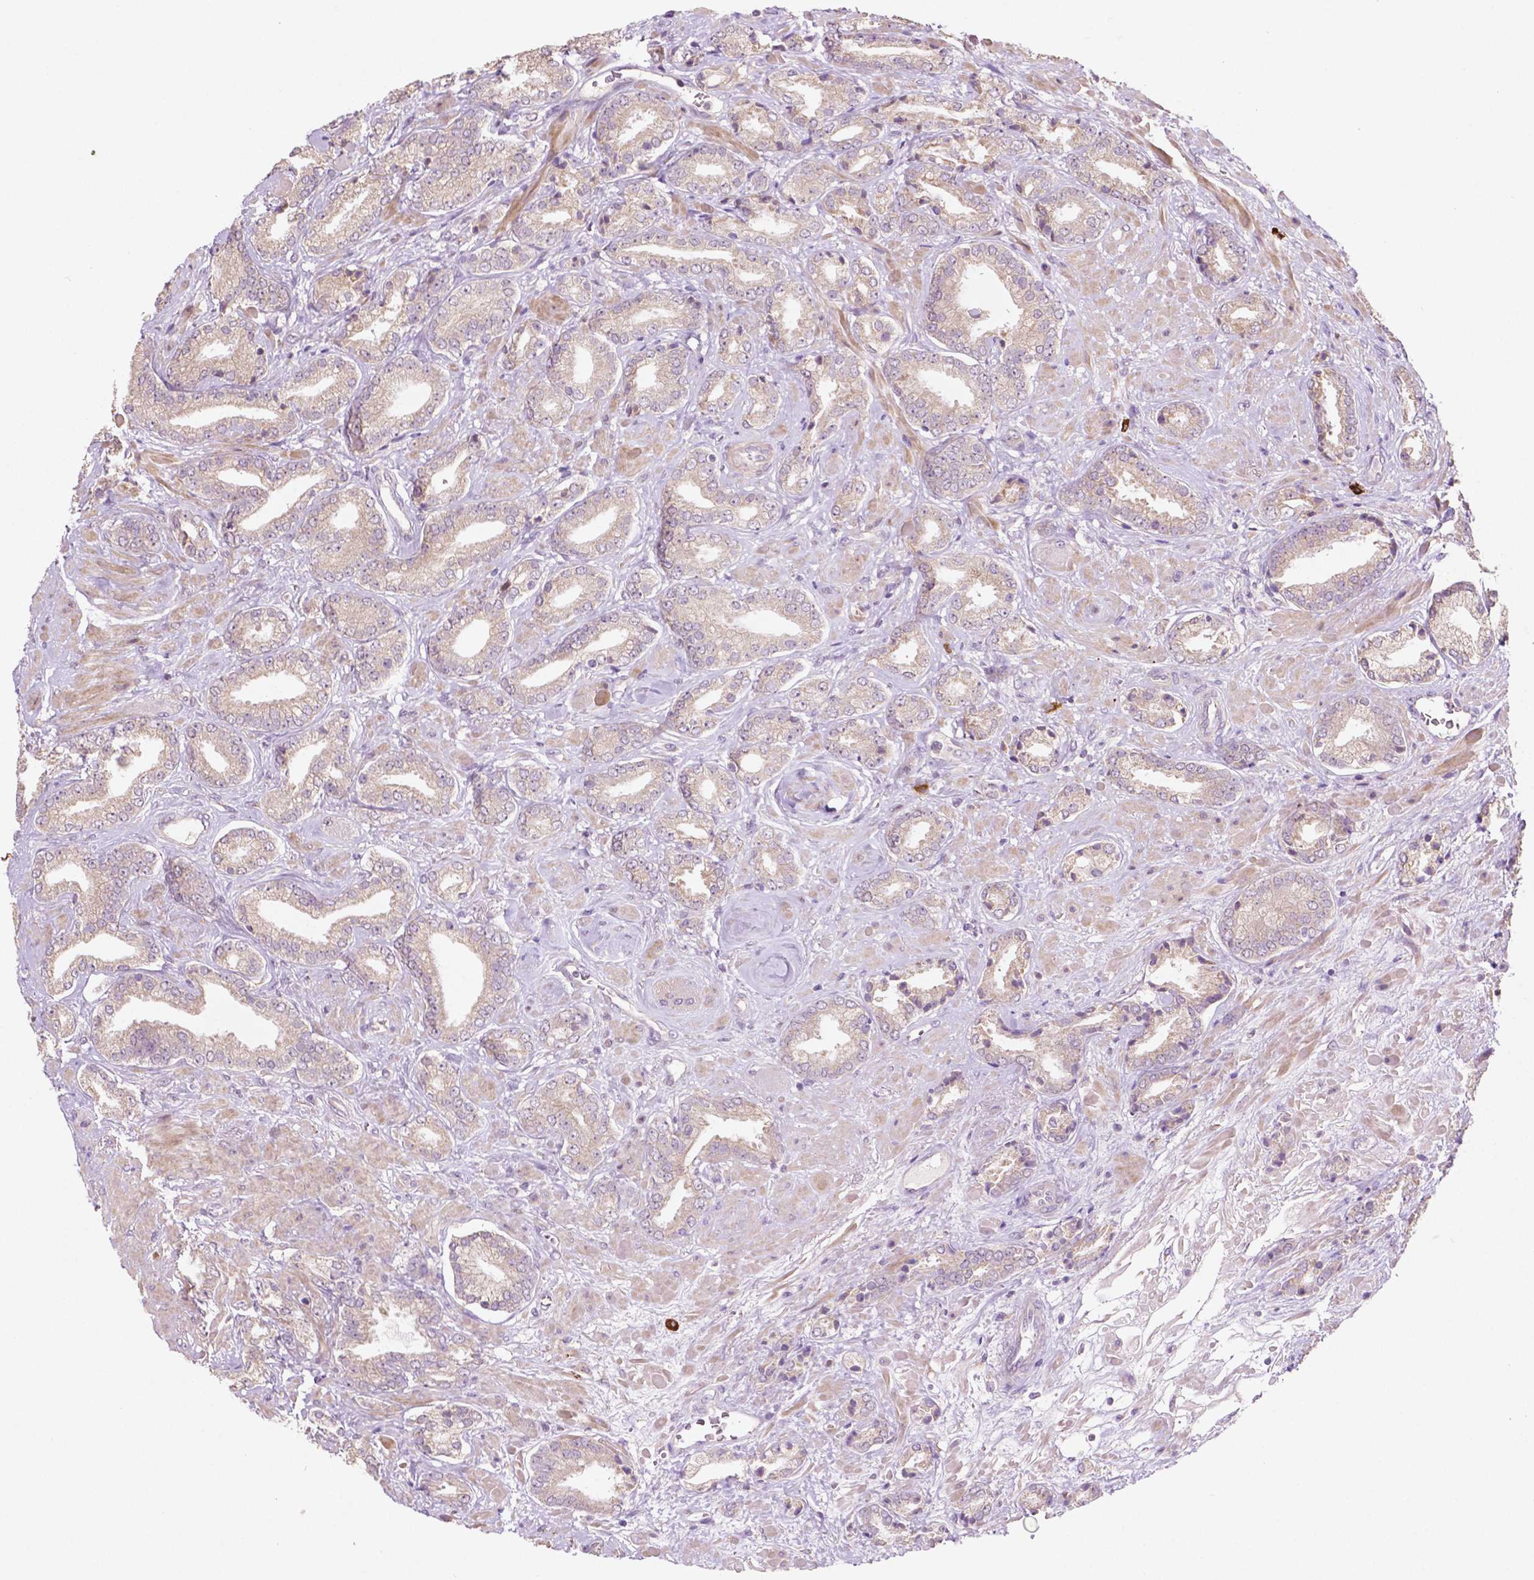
{"staining": {"intensity": "negative", "quantity": "none", "location": "none"}, "tissue": "prostate cancer", "cell_type": "Tumor cells", "image_type": "cancer", "snomed": [{"axis": "morphology", "description": "Adenocarcinoma, High grade"}, {"axis": "topography", "description": "Prostate"}], "caption": "Histopathology image shows no significant protein staining in tumor cells of prostate cancer (high-grade adenocarcinoma). The staining is performed using DAB (3,3'-diaminobenzidine) brown chromogen with nuclei counter-stained in using hematoxylin.", "gene": "LRP1B", "patient": {"sex": "male", "age": 56}}